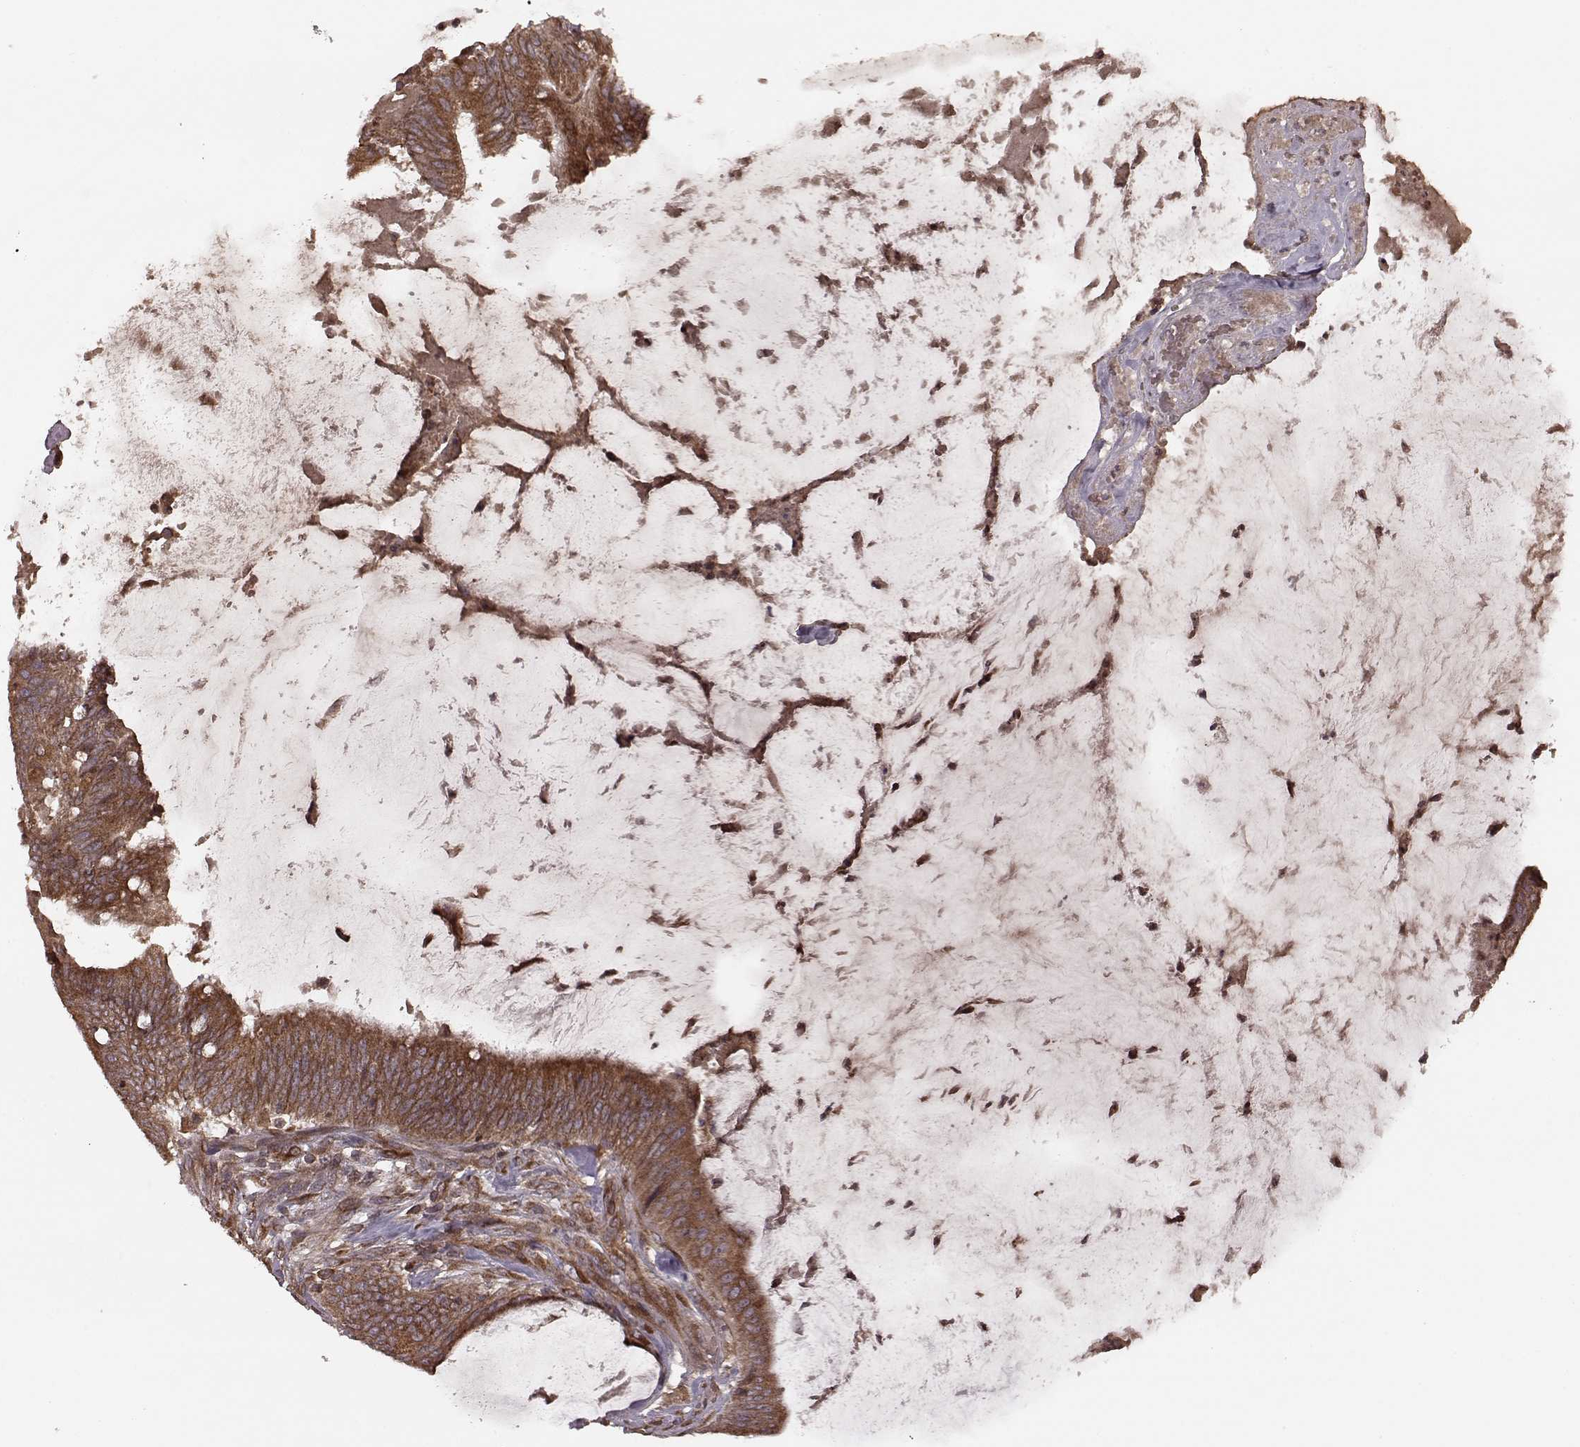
{"staining": {"intensity": "strong", "quantity": ">75%", "location": "cytoplasmic/membranous"}, "tissue": "colorectal cancer", "cell_type": "Tumor cells", "image_type": "cancer", "snomed": [{"axis": "morphology", "description": "Adenocarcinoma, NOS"}, {"axis": "topography", "description": "Colon"}], "caption": "A high amount of strong cytoplasmic/membranous positivity is seen in about >75% of tumor cells in colorectal cancer (adenocarcinoma) tissue.", "gene": "AGPAT1", "patient": {"sex": "female", "age": 43}}